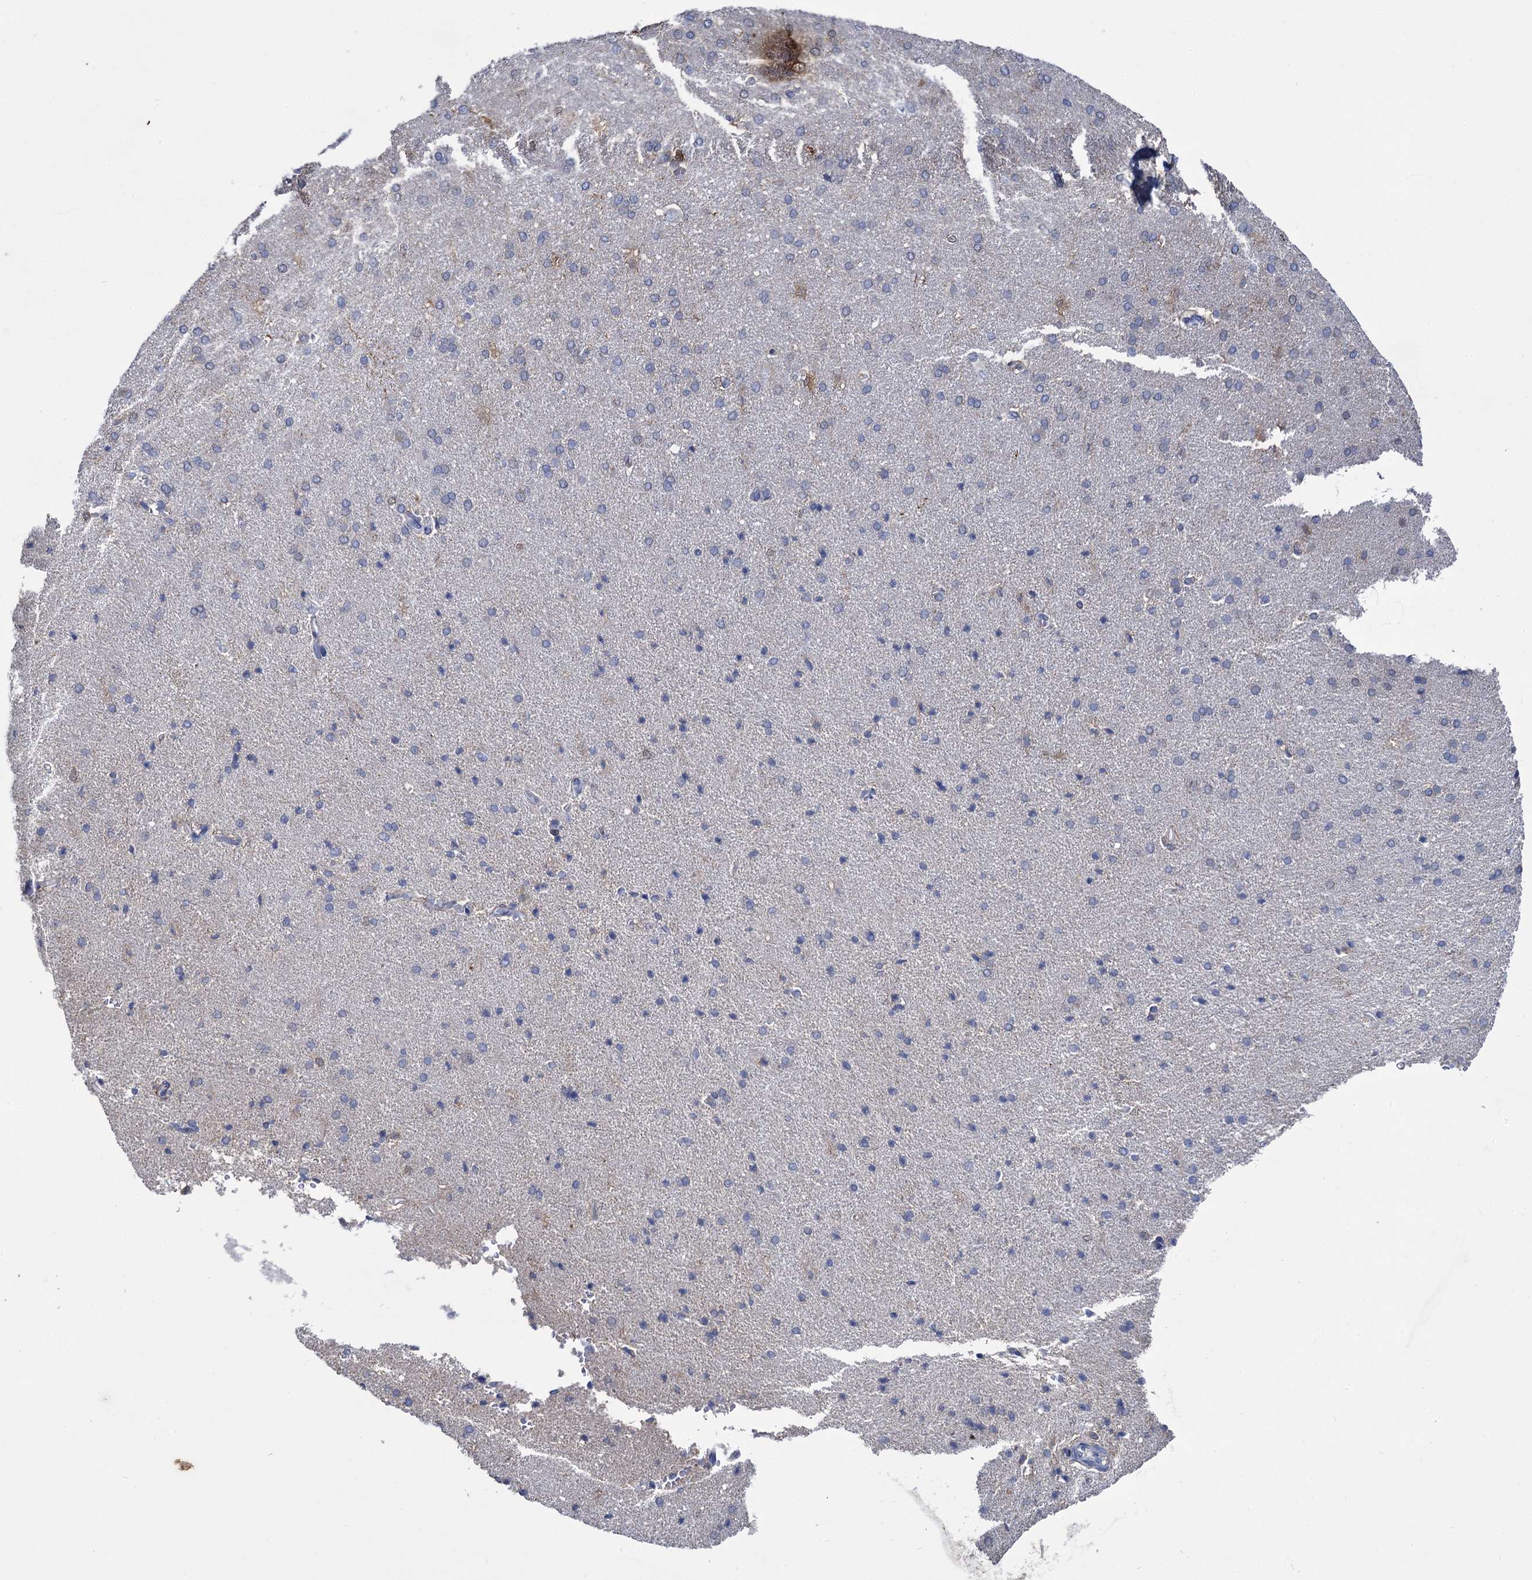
{"staining": {"intensity": "negative", "quantity": "none", "location": "none"}, "tissue": "cerebral cortex", "cell_type": "Endothelial cells", "image_type": "normal", "snomed": [{"axis": "morphology", "description": "Normal tissue, NOS"}, {"axis": "topography", "description": "Cerebral cortex"}], "caption": "This photomicrograph is of unremarkable cerebral cortex stained with immunohistochemistry (IHC) to label a protein in brown with the nuclei are counter-stained blue. There is no staining in endothelial cells.", "gene": "FABP5", "patient": {"sex": "male", "age": 62}}